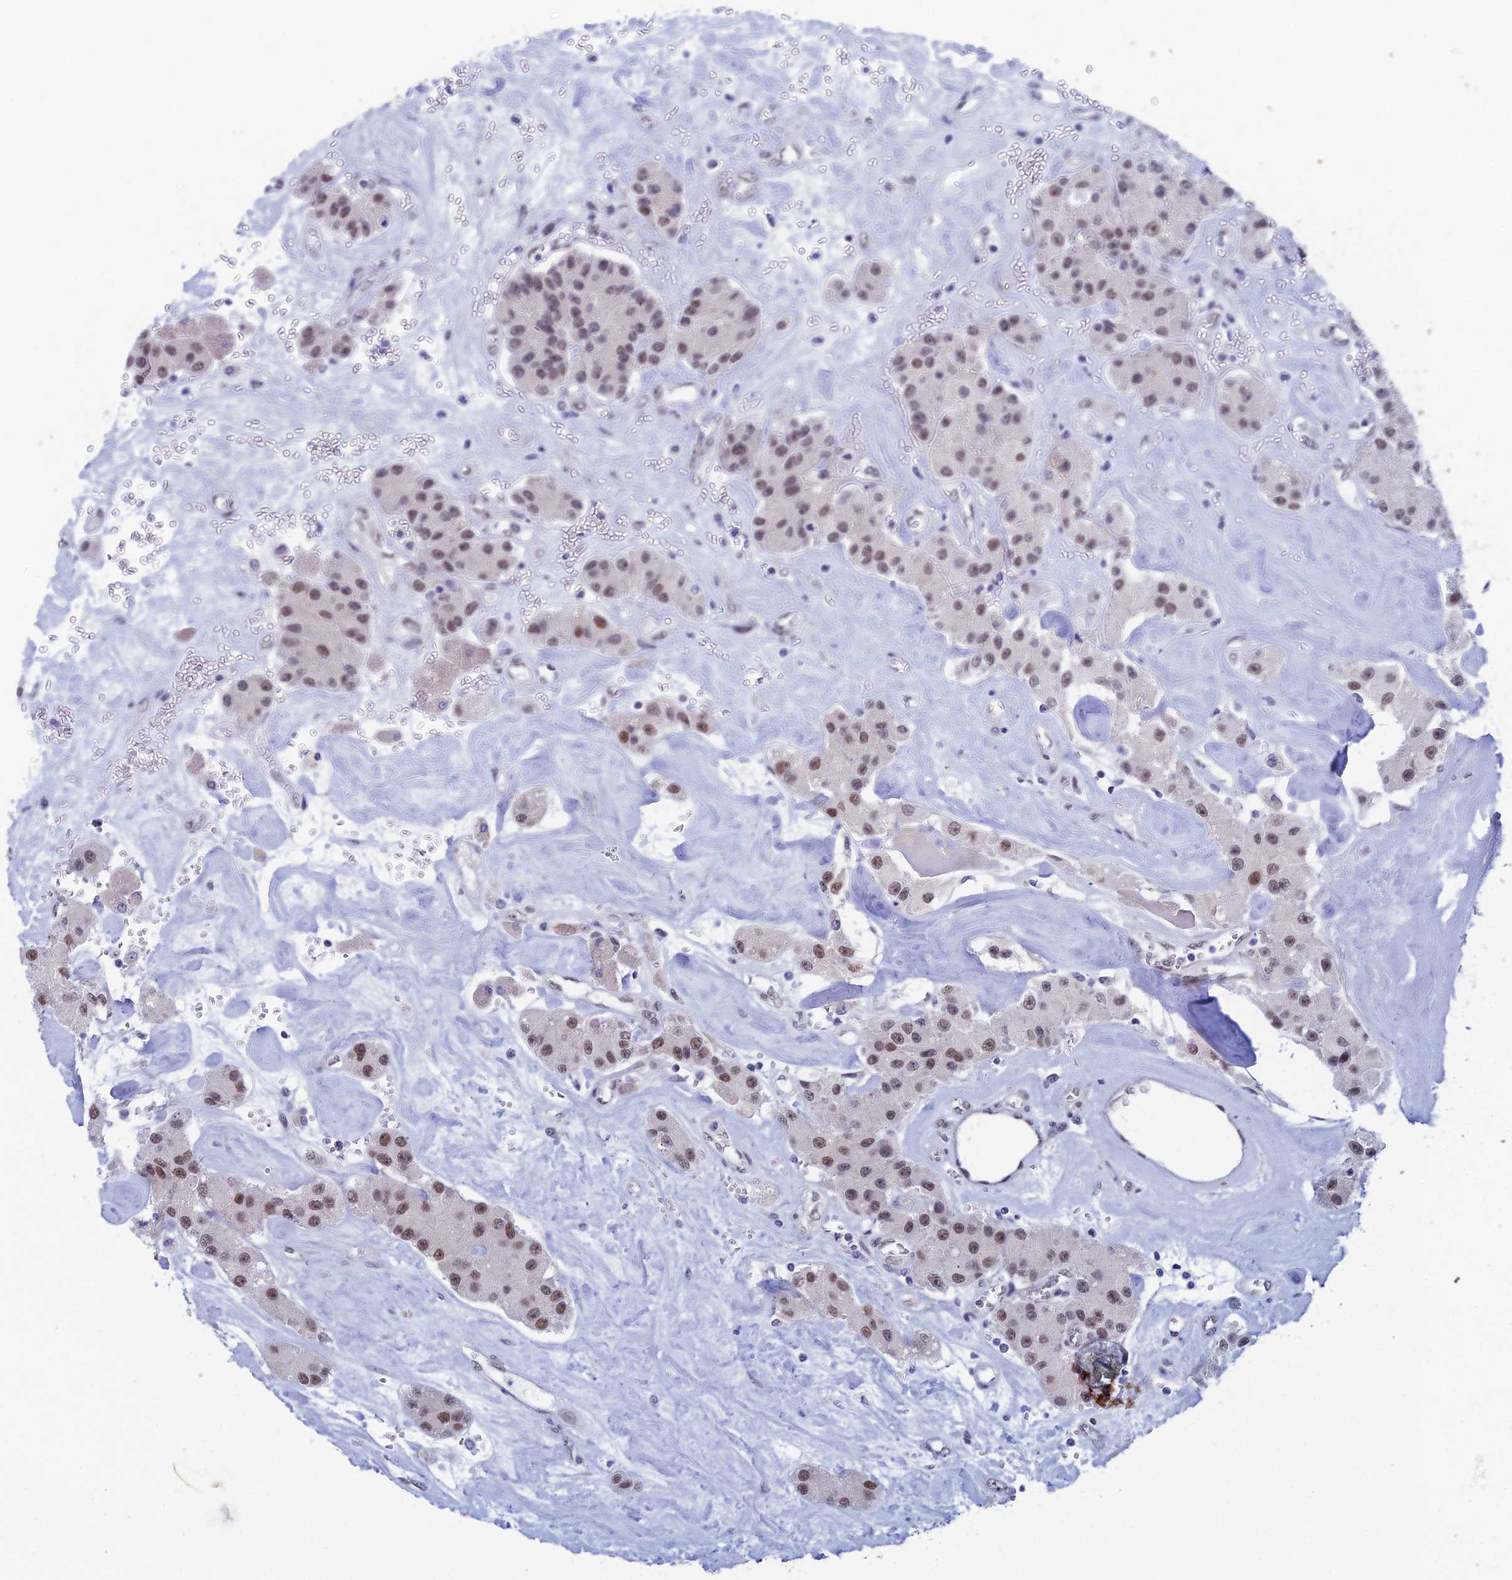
{"staining": {"intensity": "moderate", "quantity": ">75%", "location": "nuclear"}, "tissue": "carcinoid", "cell_type": "Tumor cells", "image_type": "cancer", "snomed": [{"axis": "morphology", "description": "Carcinoid, malignant, NOS"}, {"axis": "topography", "description": "Pancreas"}], "caption": "Immunohistochemical staining of human carcinoid shows medium levels of moderate nuclear protein staining in approximately >75% of tumor cells. (DAB IHC with brightfield microscopy, high magnification).", "gene": "NABP2", "patient": {"sex": "male", "age": 41}}